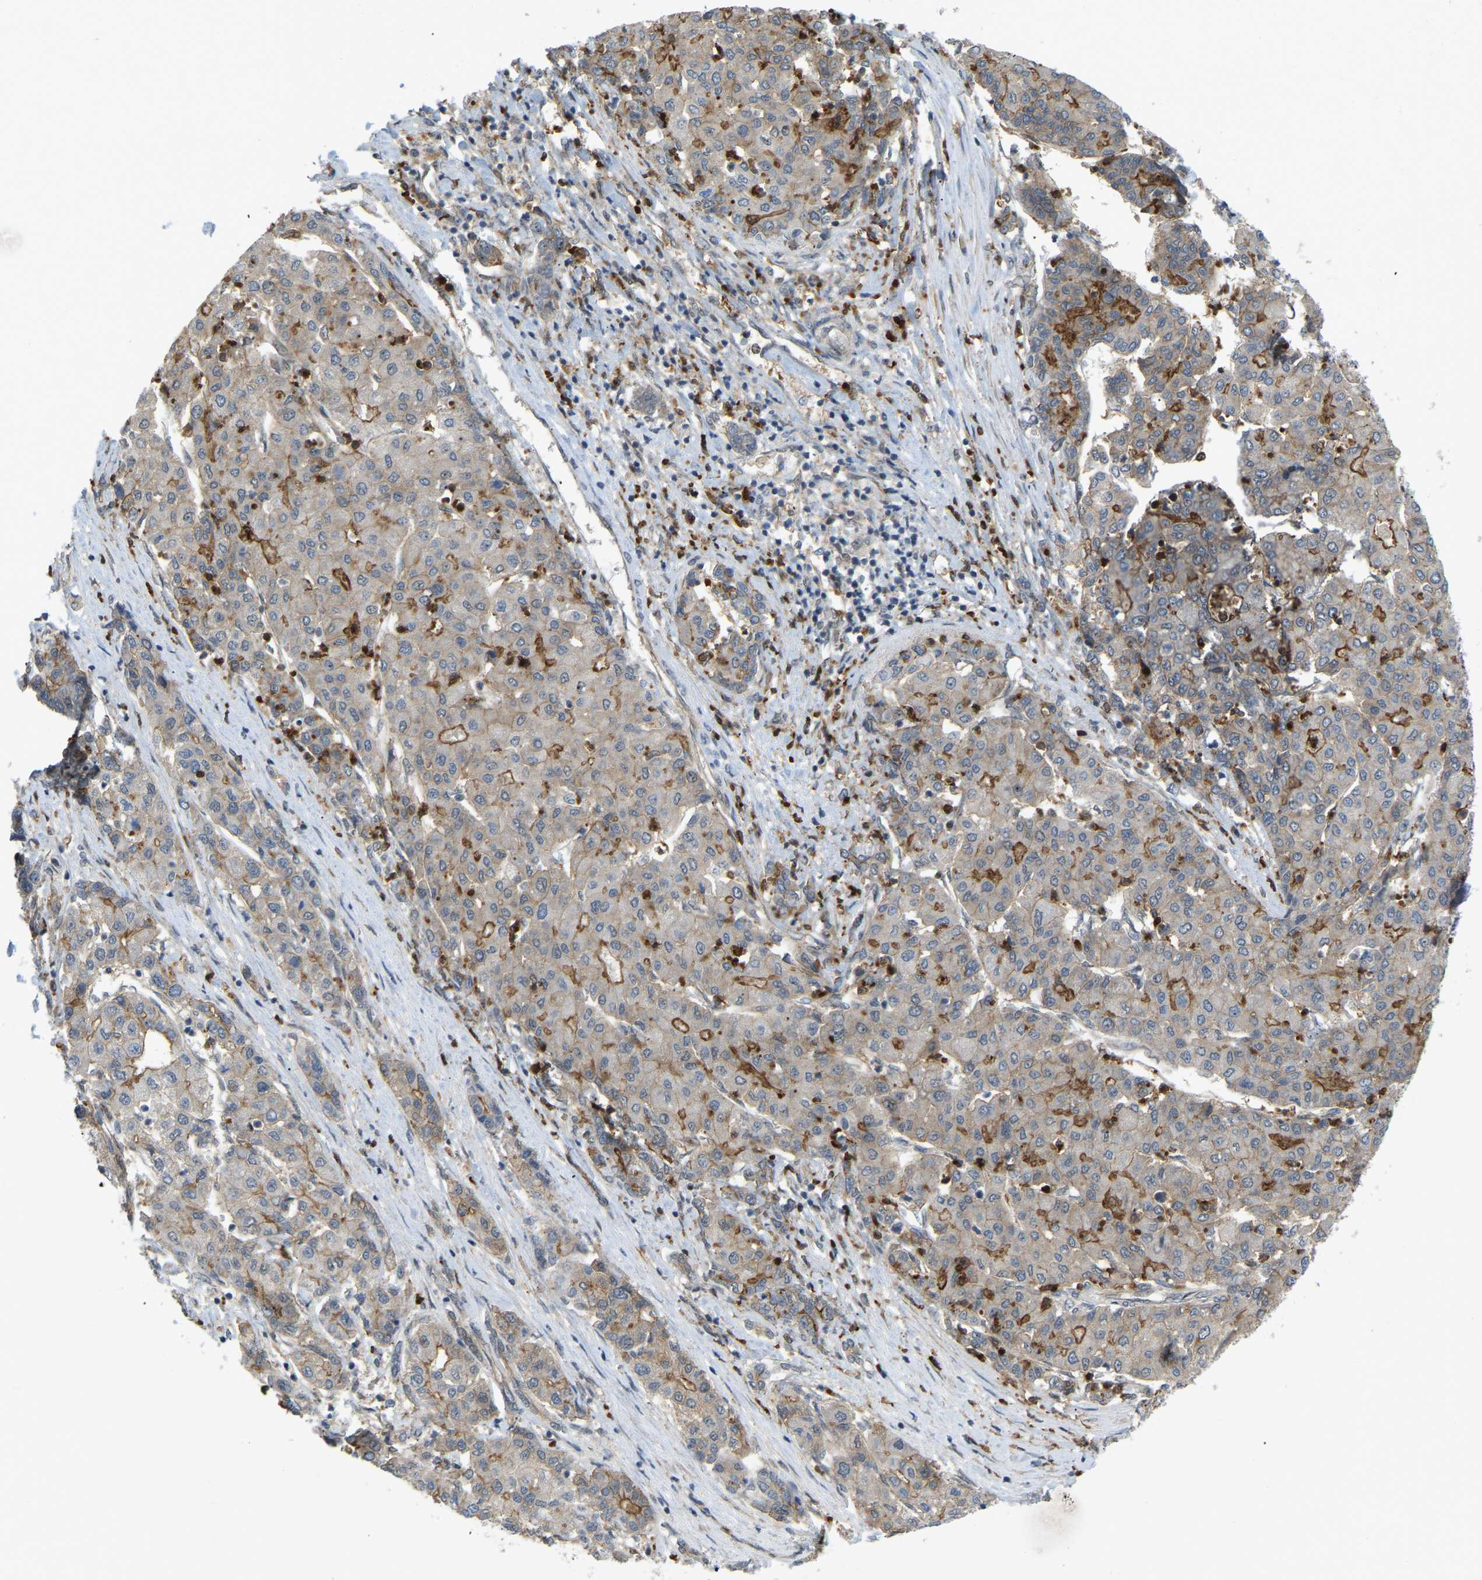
{"staining": {"intensity": "moderate", "quantity": "25%-75%", "location": "cytoplasmic/membranous"}, "tissue": "liver cancer", "cell_type": "Tumor cells", "image_type": "cancer", "snomed": [{"axis": "morphology", "description": "Carcinoma, Hepatocellular, NOS"}, {"axis": "topography", "description": "Liver"}], "caption": "Protein expression analysis of human hepatocellular carcinoma (liver) reveals moderate cytoplasmic/membranous expression in about 25%-75% of tumor cells.", "gene": "SERPINB5", "patient": {"sex": "male", "age": 65}}